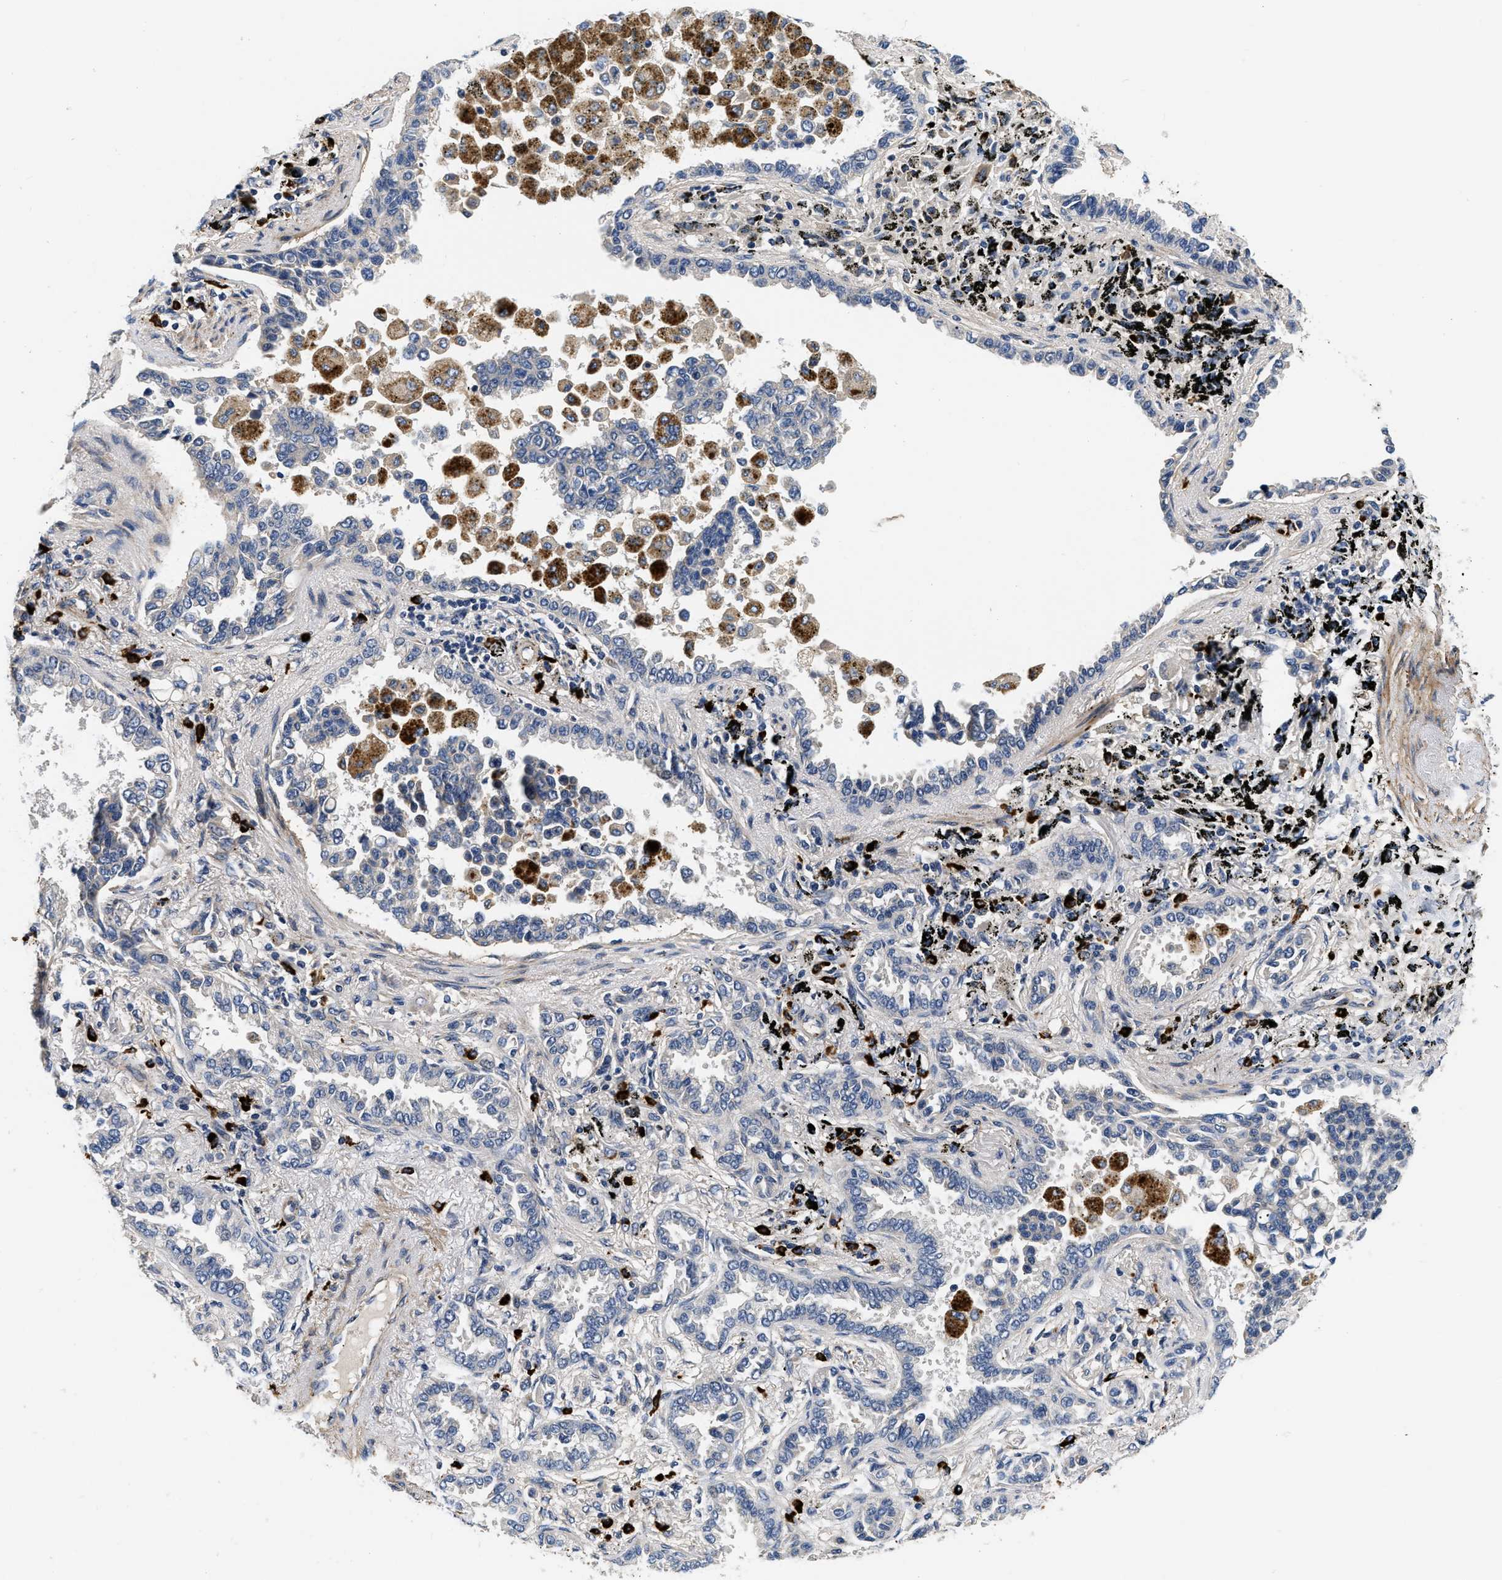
{"staining": {"intensity": "negative", "quantity": "none", "location": "none"}, "tissue": "lung cancer", "cell_type": "Tumor cells", "image_type": "cancer", "snomed": [{"axis": "morphology", "description": "Normal tissue, NOS"}, {"axis": "morphology", "description": "Adenocarcinoma, NOS"}, {"axis": "topography", "description": "Lung"}], "caption": "Immunohistochemistry micrograph of human lung adenocarcinoma stained for a protein (brown), which displays no positivity in tumor cells.", "gene": "NME6", "patient": {"sex": "male", "age": 59}}